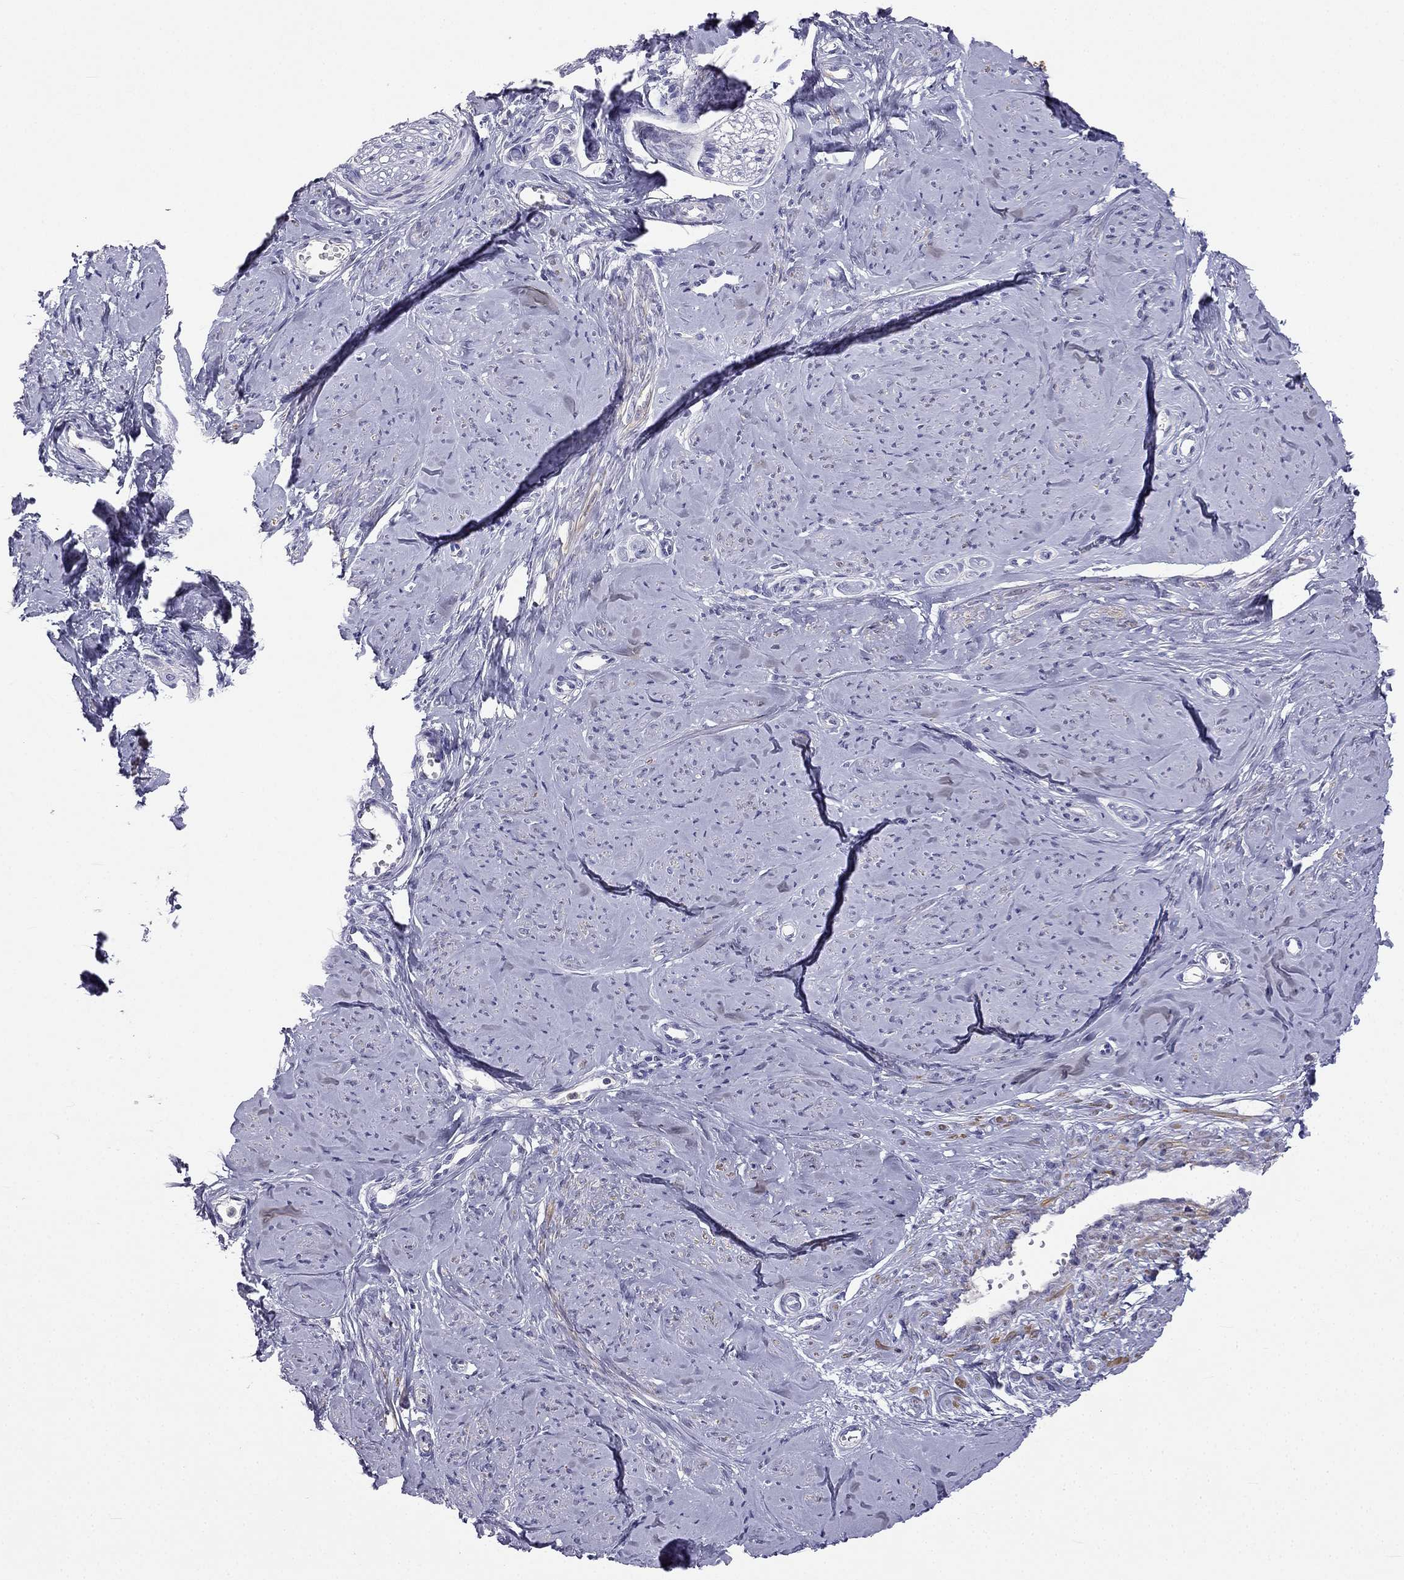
{"staining": {"intensity": "moderate", "quantity": "25%-75%", "location": "cytoplasmic/membranous"}, "tissue": "smooth muscle", "cell_type": "Smooth muscle cells", "image_type": "normal", "snomed": [{"axis": "morphology", "description": "Normal tissue, NOS"}, {"axis": "topography", "description": "Smooth muscle"}], "caption": "Smooth muscle was stained to show a protein in brown. There is medium levels of moderate cytoplasmic/membranous staining in approximately 25%-75% of smooth muscle cells. (DAB (3,3'-diaminobenzidine) IHC with brightfield microscopy, high magnification).", "gene": "C16orf89", "patient": {"sex": "female", "age": 48}}